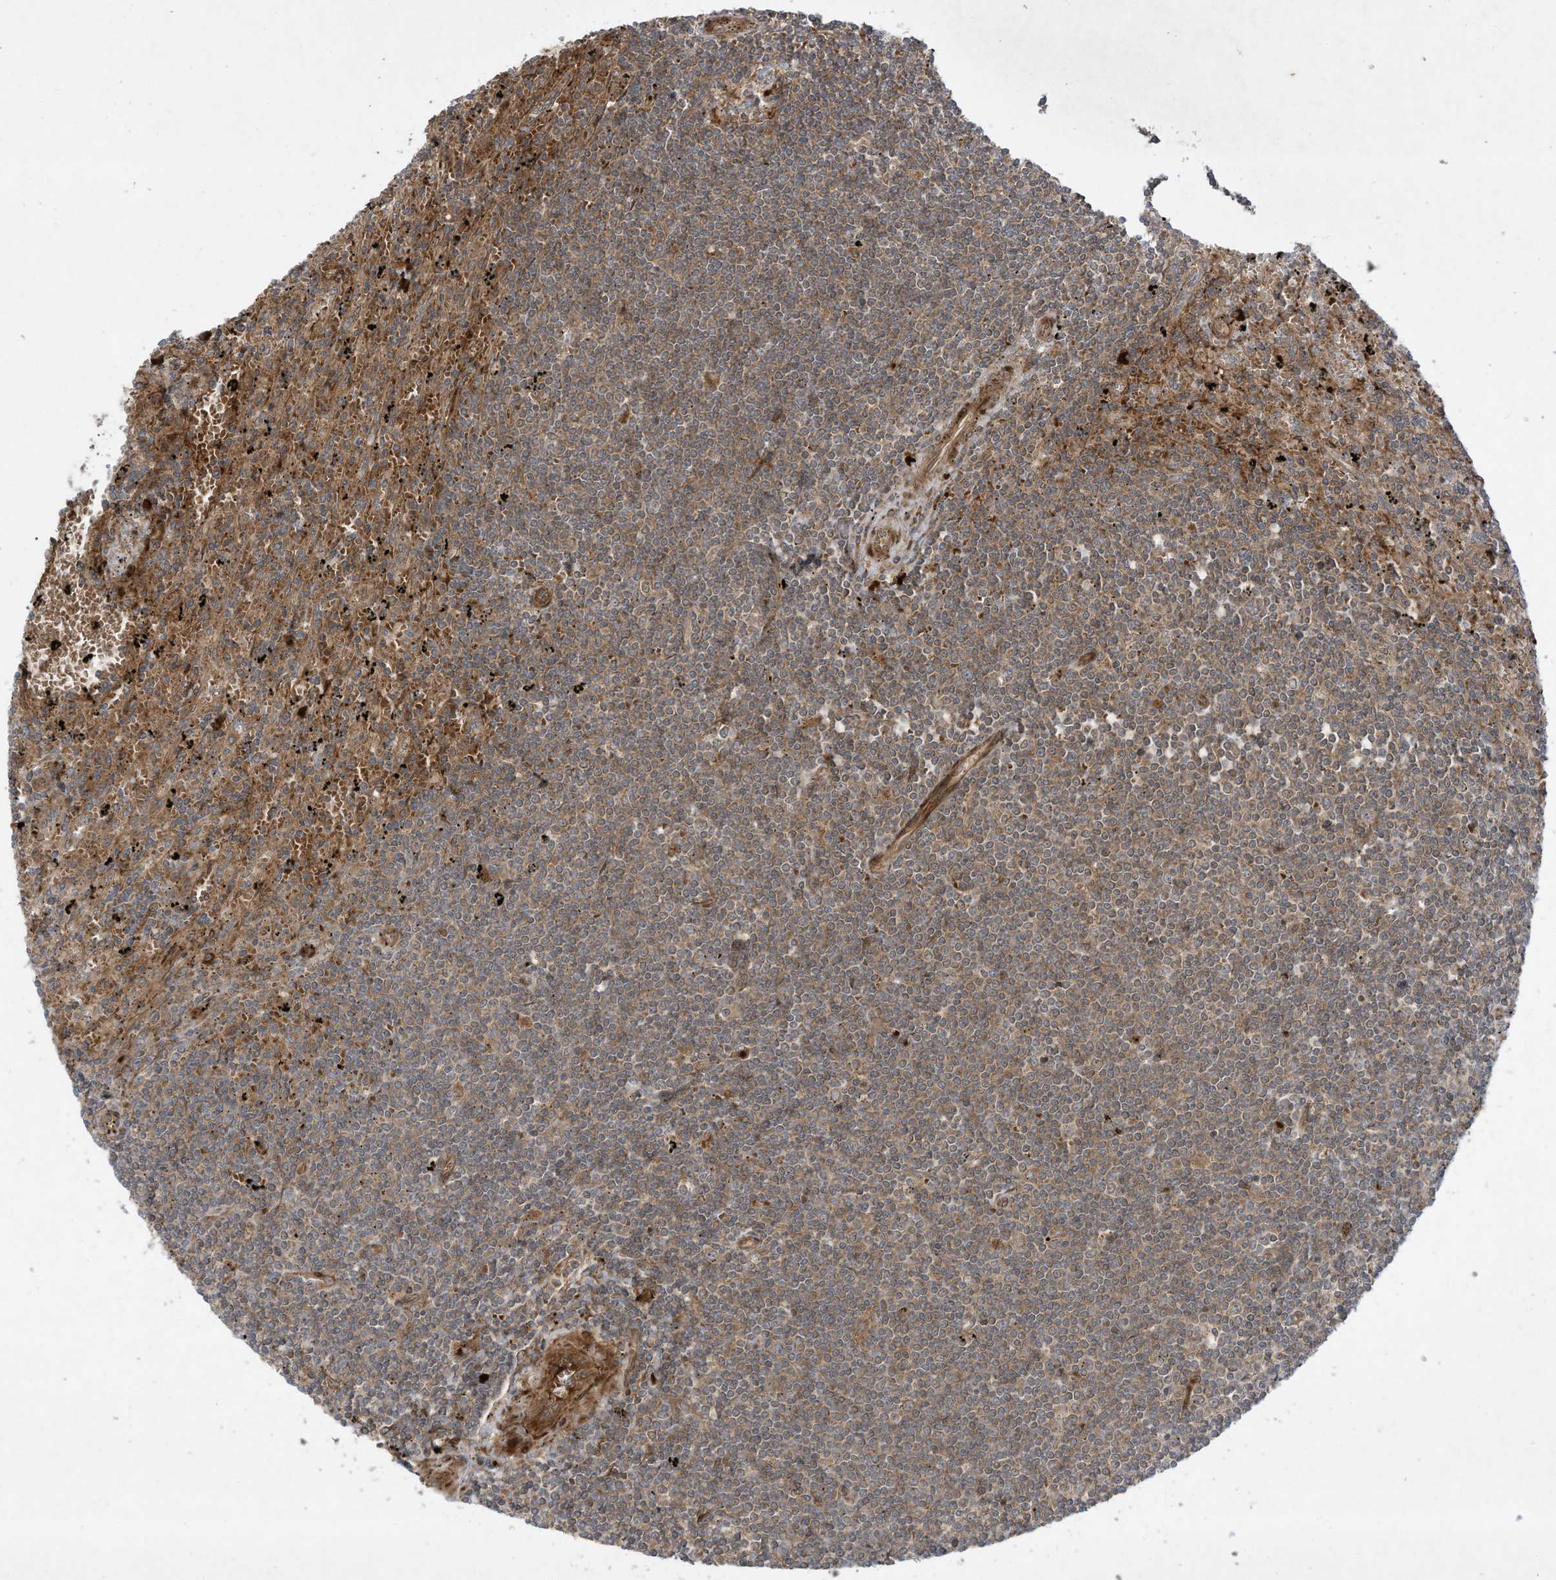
{"staining": {"intensity": "moderate", "quantity": ">75%", "location": "cytoplasmic/membranous"}, "tissue": "lymphoma", "cell_type": "Tumor cells", "image_type": "cancer", "snomed": [{"axis": "morphology", "description": "Malignant lymphoma, non-Hodgkin's type, Low grade"}, {"axis": "topography", "description": "Spleen"}], "caption": "About >75% of tumor cells in human lymphoma show moderate cytoplasmic/membranous protein expression as visualized by brown immunohistochemical staining.", "gene": "DDIT4", "patient": {"sex": "male", "age": 76}}